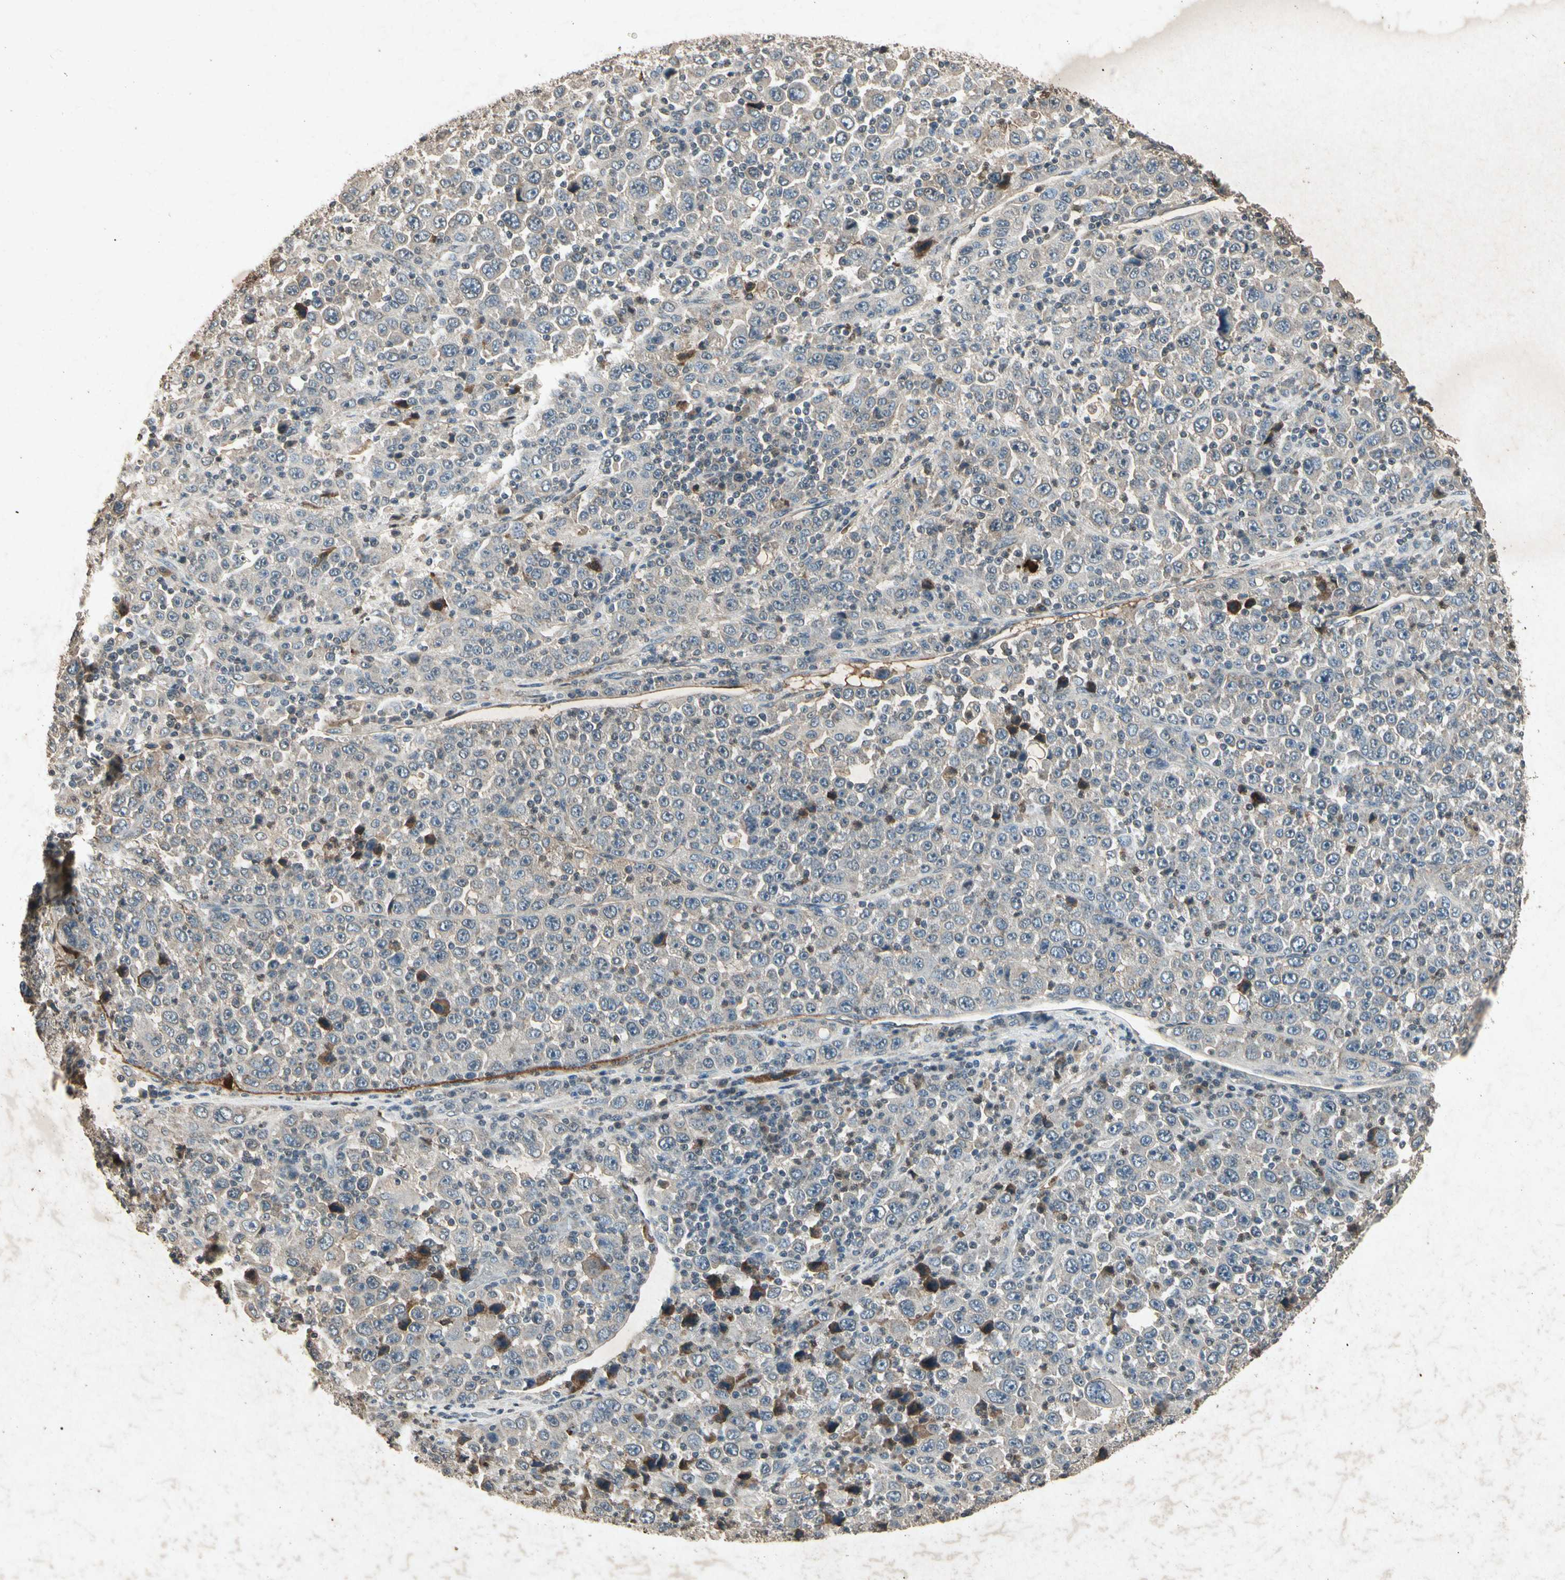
{"staining": {"intensity": "negative", "quantity": "none", "location": "none"}, "tissue": "stomach cancer", "cell_type": "Tumor cells", "image_type": "cancer", "snomed": [{"axis": "morphology", "description": "Normal tissue, NOS"}, {"axis": "morphology", "description": "Adenocarcinoma, NOS"}, {"axis": "topography", "description": "Stomach, upper"}, {"axis": "topography", "description": "Stomach"}], "caption": "Image shows no significant protein expression in tumor cells of adenocarcinoma (stomach). (Immunohistochemistry (ihc), brightfield microscopy, high magnification).", "gene": "CP", "patient": {"sex": "male", "age": 59}}